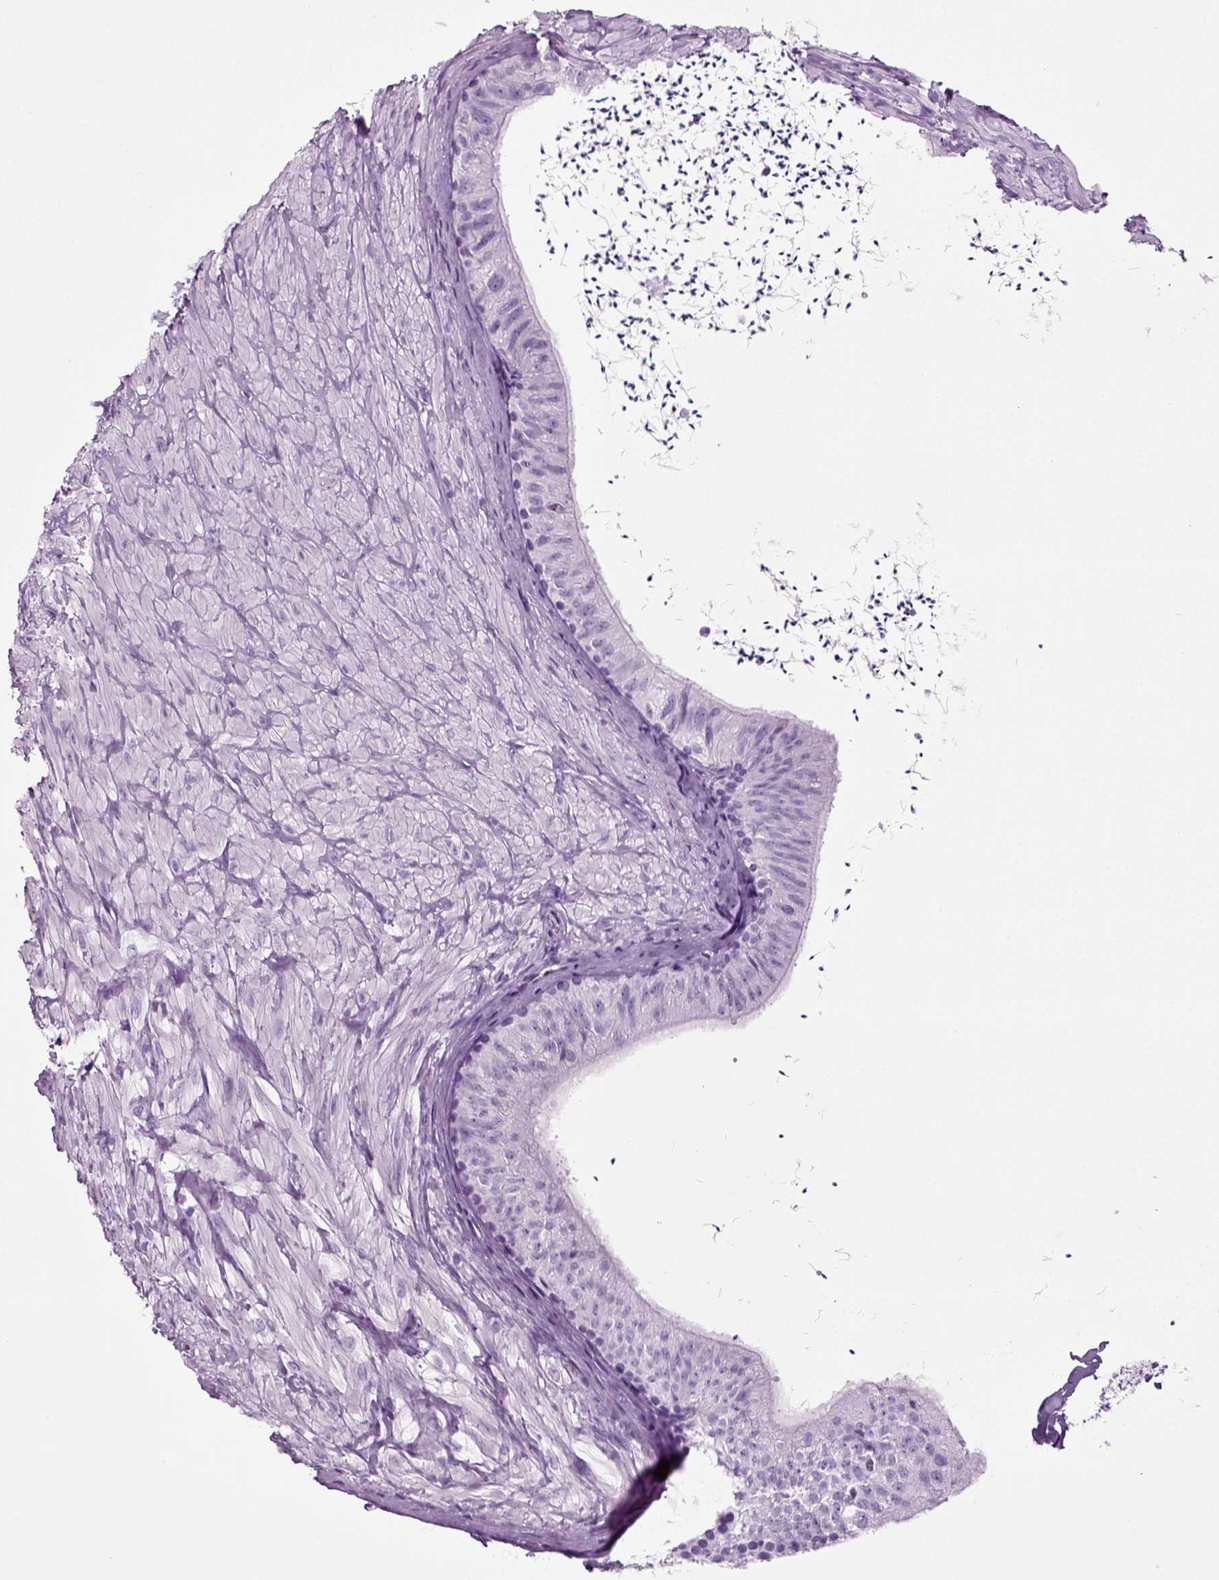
{"staining": {"intensity": "negative", "quantity": "none", "location": "none"}, "tissue": "epididymis", "cell_type": "Glandular cells", "image_type": "normal", "snomed": [{"axis": "morphology", "description": "Normal tissue, NOS"}, {"axis": "topography", "description": "Epididymis"}], "caption": "Glandular cells are negative for protein expression in unremarkable human epididymis. (DAB IHC visualized using brightfield microscopy, high magnification).", "gene": "CD109", "patient": {"sex": "male", "age": 32}}